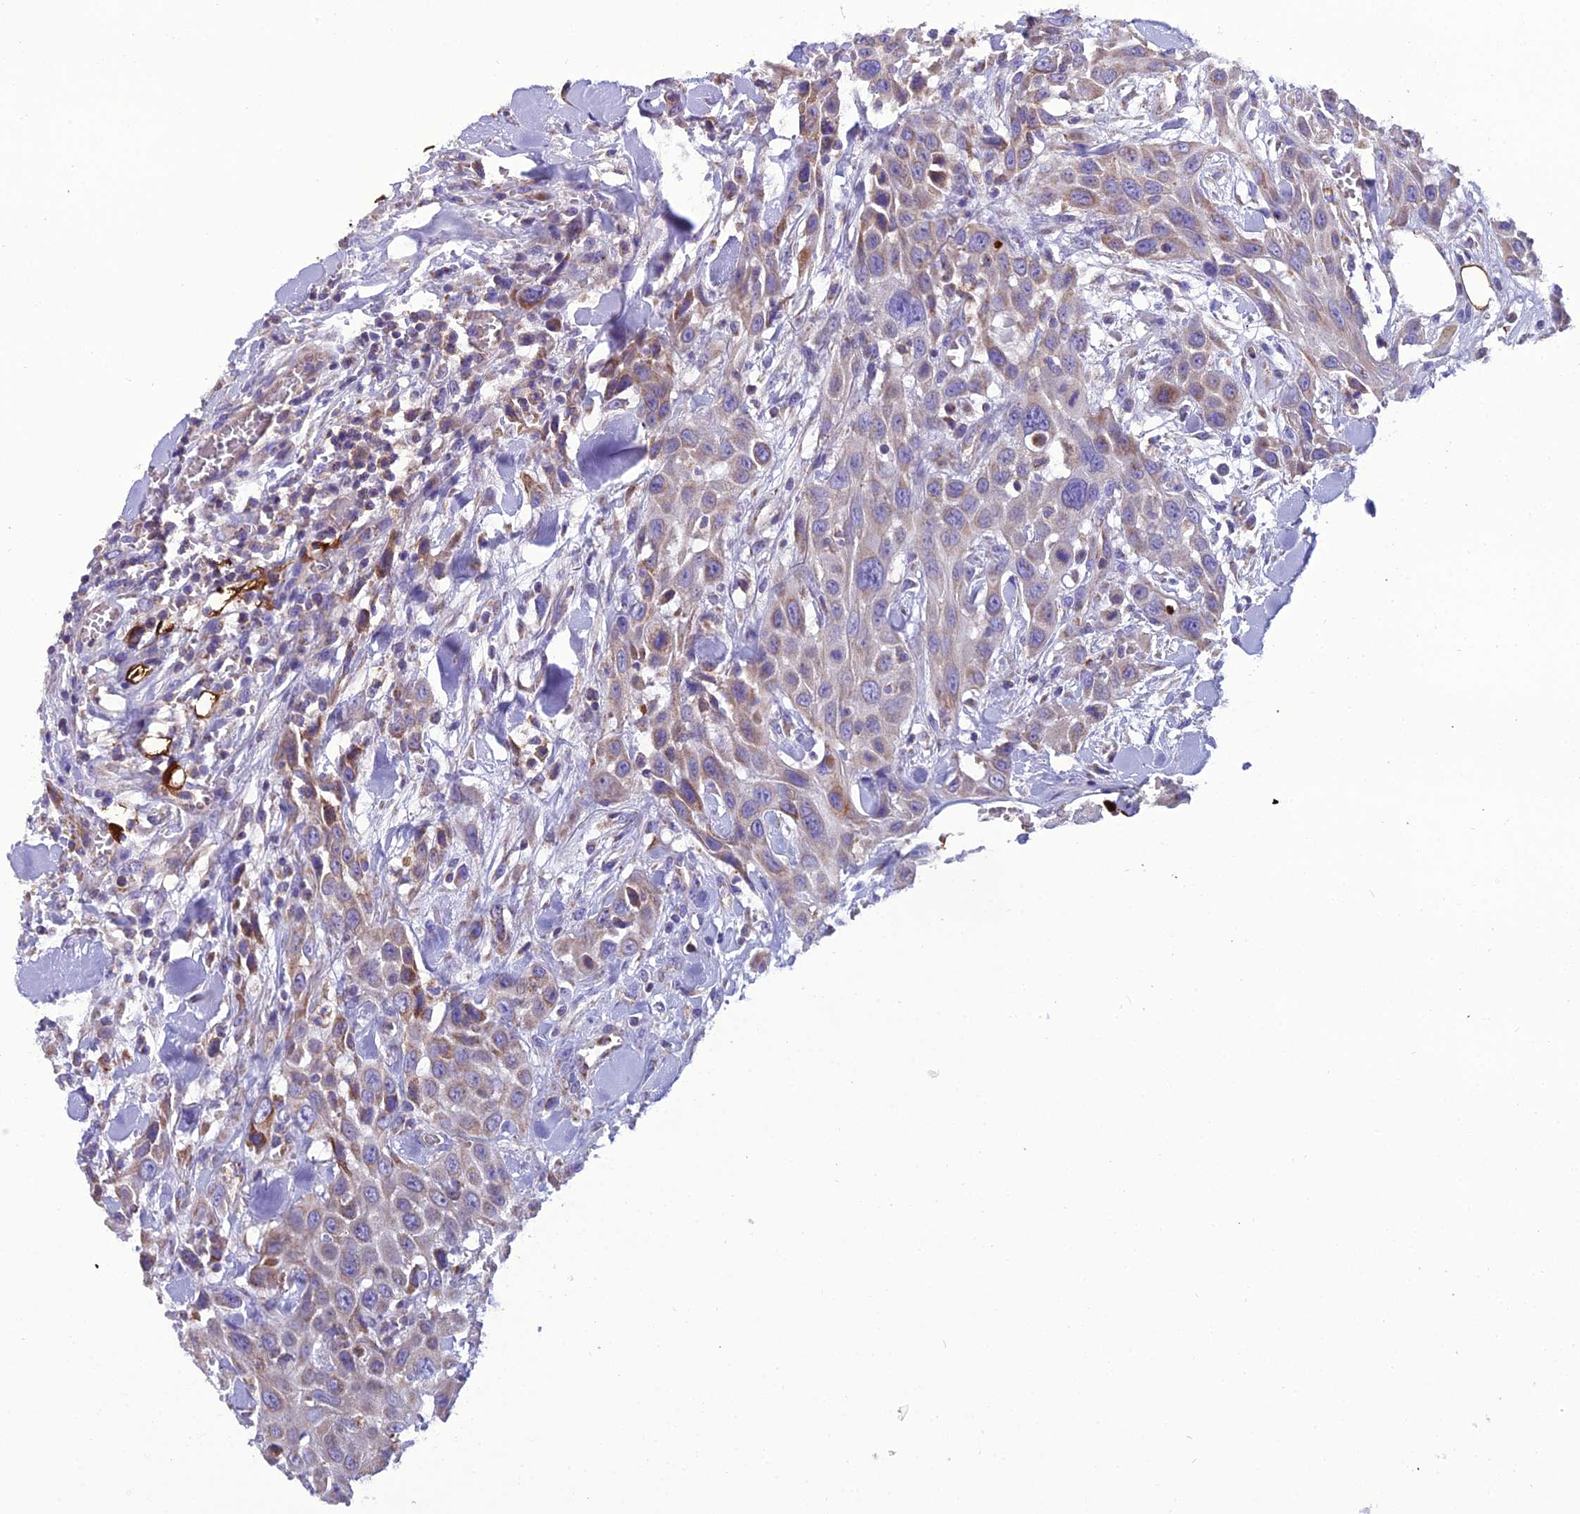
{"staining": {"intensity": "weak", "quantity": "25%-75%", "location": "cytoplasmic/membranous"}, "tissue": "head and neck cancer", "cell_type": "Tumor cells", "image_type": "cancer", "snomed": [{"axis": "morphology", "description": "Squamous cell carcinoma, NOS"}, {"axis": "topography", "description": "Head-Neck"}], "caption": "A low amount of weak cytoplasmic/membranous positivity is identified in about 25%-75% of tumor cells in head and neck cancer (squamous cell carcinoma) tissue.", "gene": "GPD1", "patient": {"sex": "male", "age": 81}}